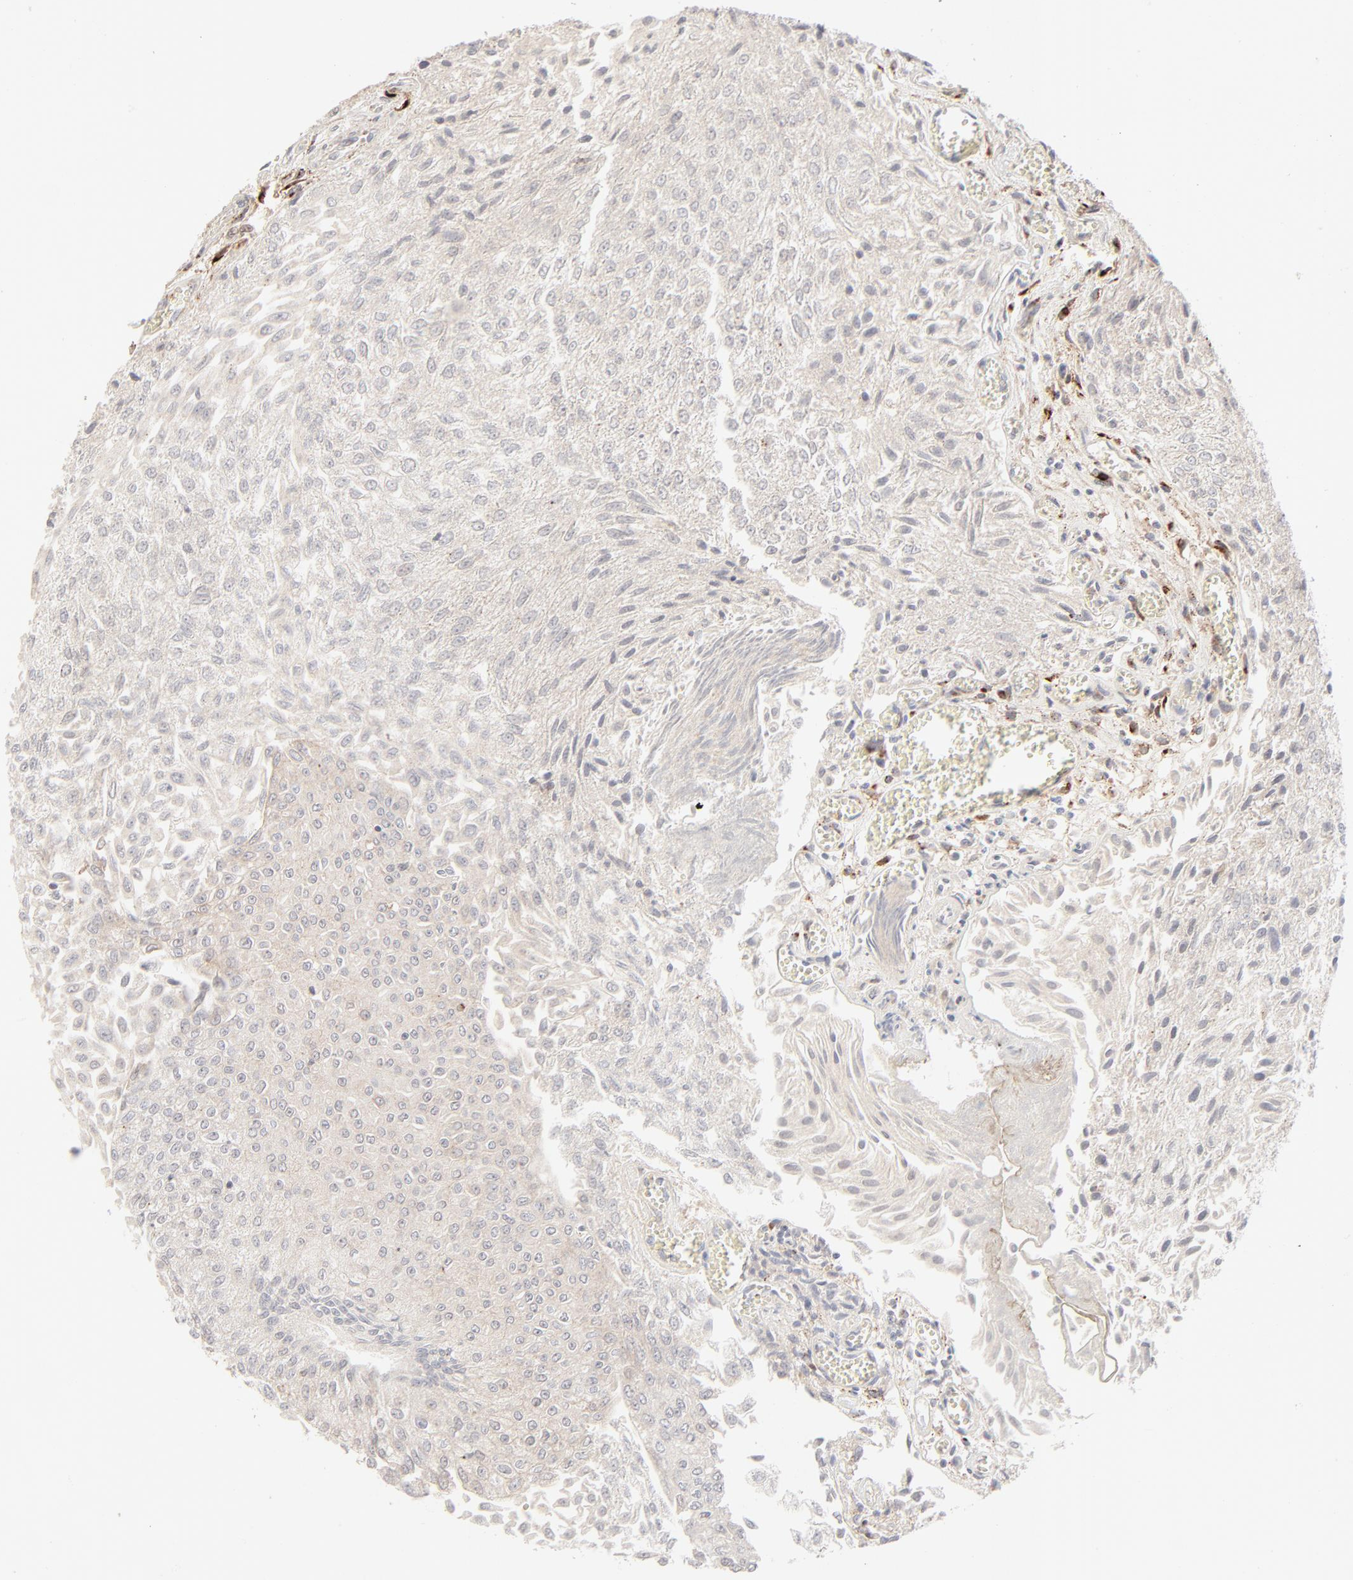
{"staining": {"intensity": "negative", "quantity": "none", "location": "none"}, "tissue": "urothelial cancer", "cell_type": "Tumor cells", "image_type": "cancer", "snomed": [{"axis": "morphology", "description": "Urothelial carcinoma, Low grade"}, {"axis": "topography", "description": "Urinary bladder"}], "caption": "The IHC image has no significant expression in tumor cells of urothelial carcinoma (low-grade) tissue.", "gene": "LGALS2", "patient": {"sex": "male", "age": 86}}